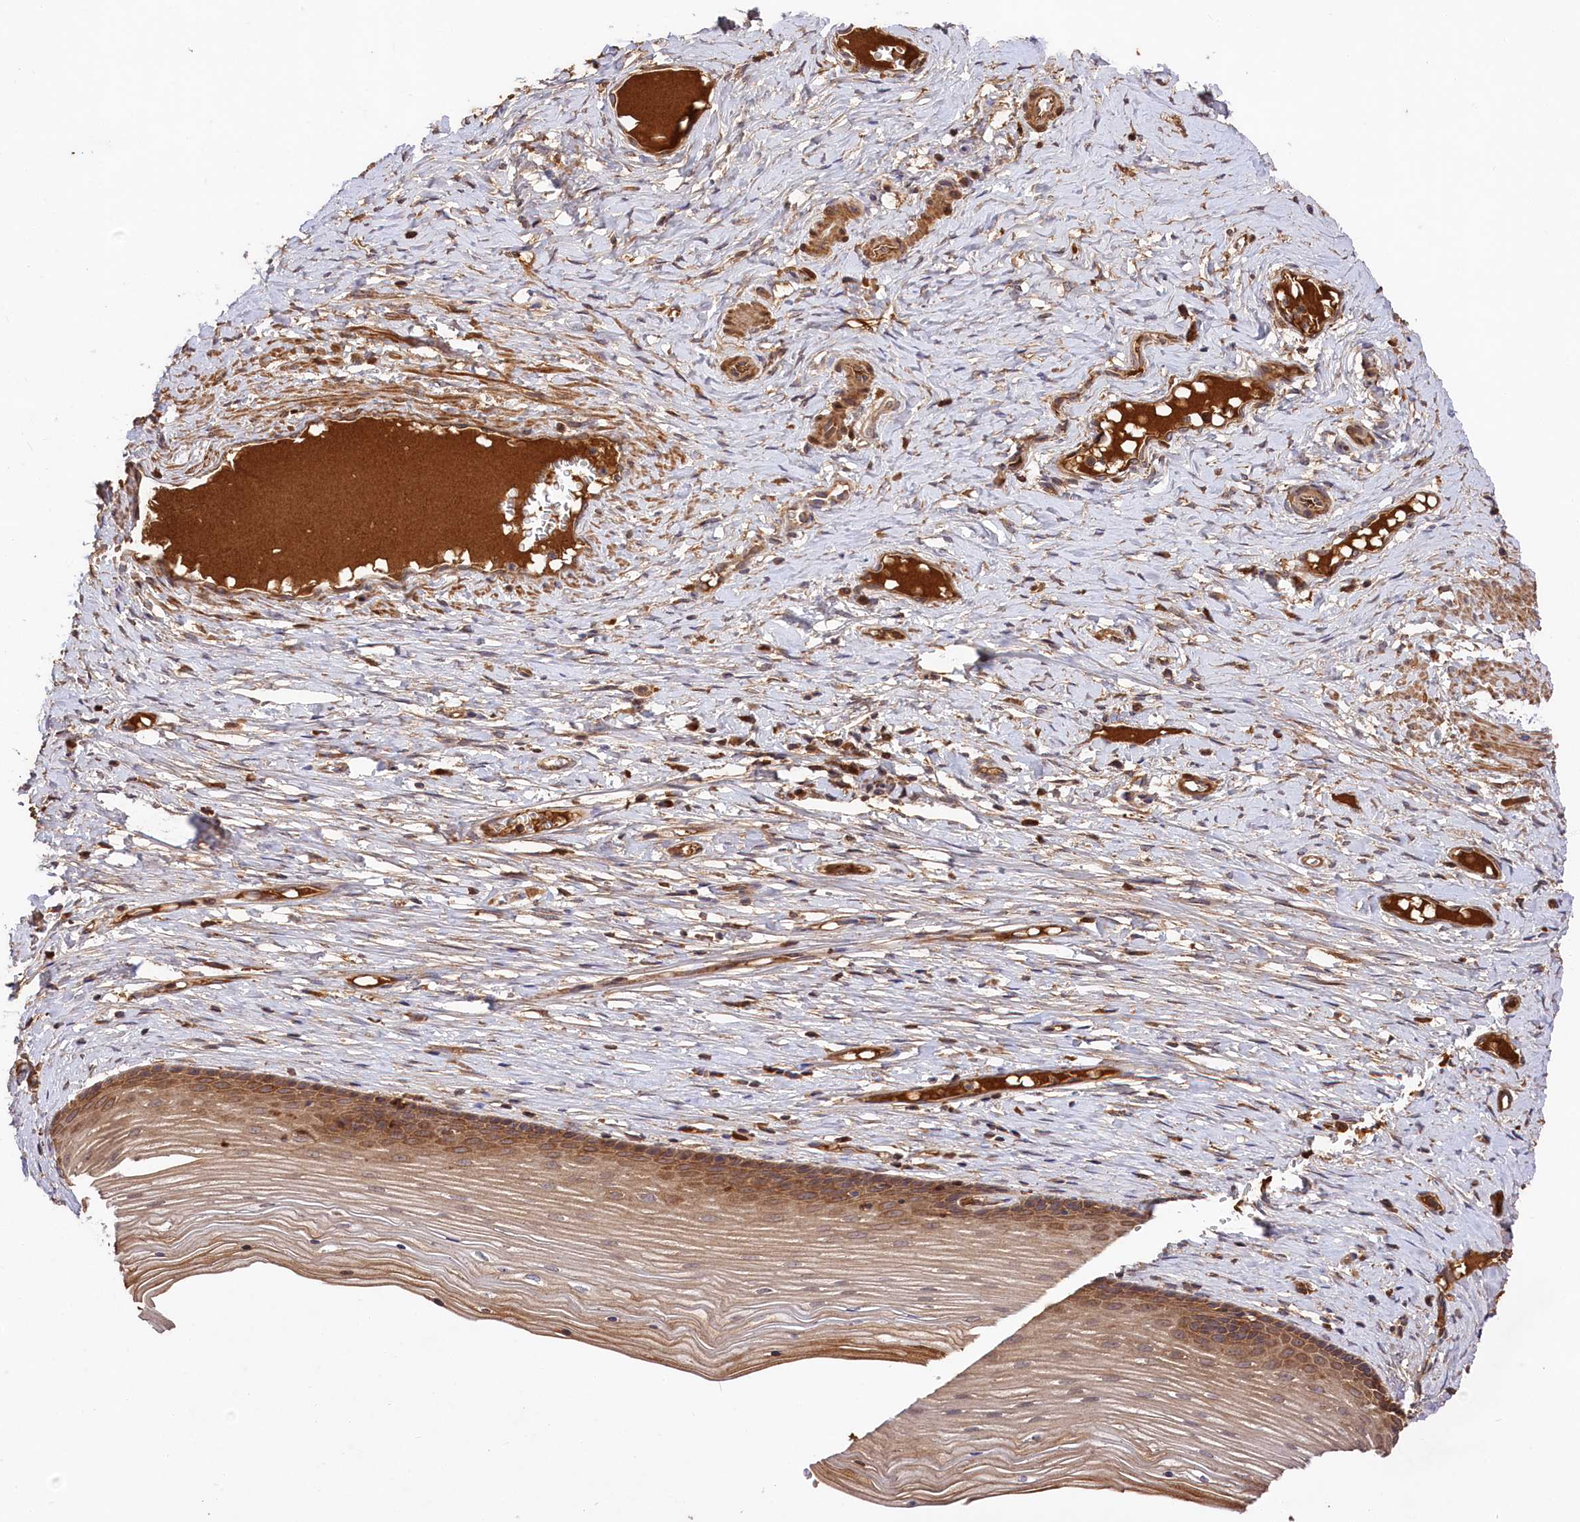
{"staining": {"intensity": "weak", "quantity": ">75%", "location": "cytoplasmic/membranous"}, "tissue": "cervix", "cell_type": "Glandular cells", "image_type": "normal", "snomed": [{"axis": "morphology", "description": "Normal tissue, NOS"}, {"axis": "topography", "description": "Cervix"}], "caption": "Weak cytoplasmic/membranous expression for a protein is appreciated in about >75% of glandular cells of benign cervix using IHC.", "gene": "MCF2L2", "patient": {"sex": "female", "age": 42}}